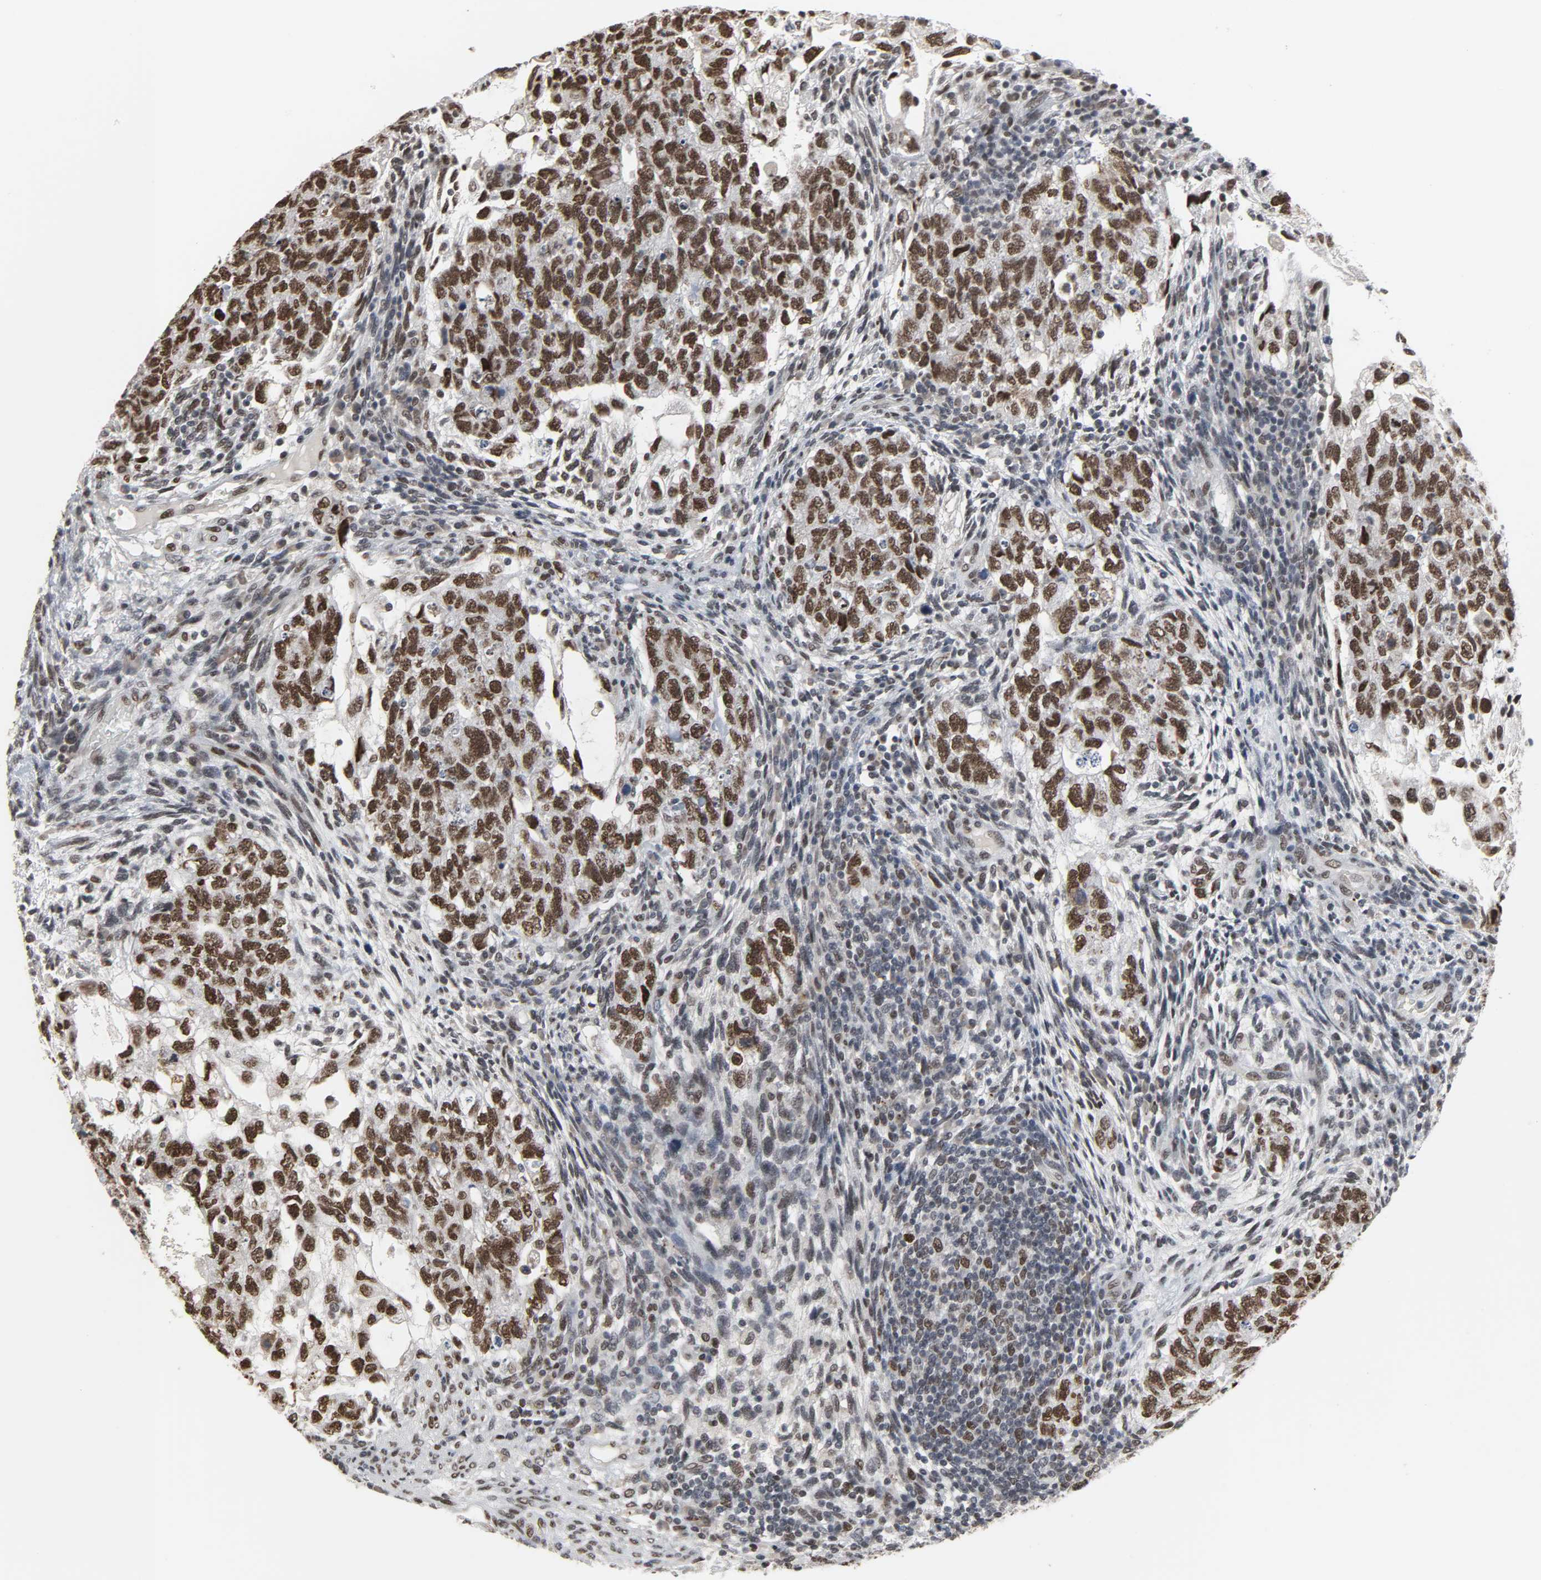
{"staining": {"intensity": "strong", "quantity": ">75%", "location": "nuclear"}, "tissue": "testis cancer", "cell_type": "Tumor cells", "image_type": "cancer", "snomed": [{"axis": "morphology", "description": "Normal tissue, NOS"}, {"axis": "morphology", "description": "Carcinoma, Embryonal, NOS"}, {"axis": "topography", "description": "Testis"}], "caption": "A high-resolution histopathology image shows immunohistochemistry (IHC) staining of embryonal carcinoma (testis), which exhibits strong nuclear staining in about >75% of tumor cells.", "gene": "DAZAP1", "patient": {"sex": "male", "age": 36}}